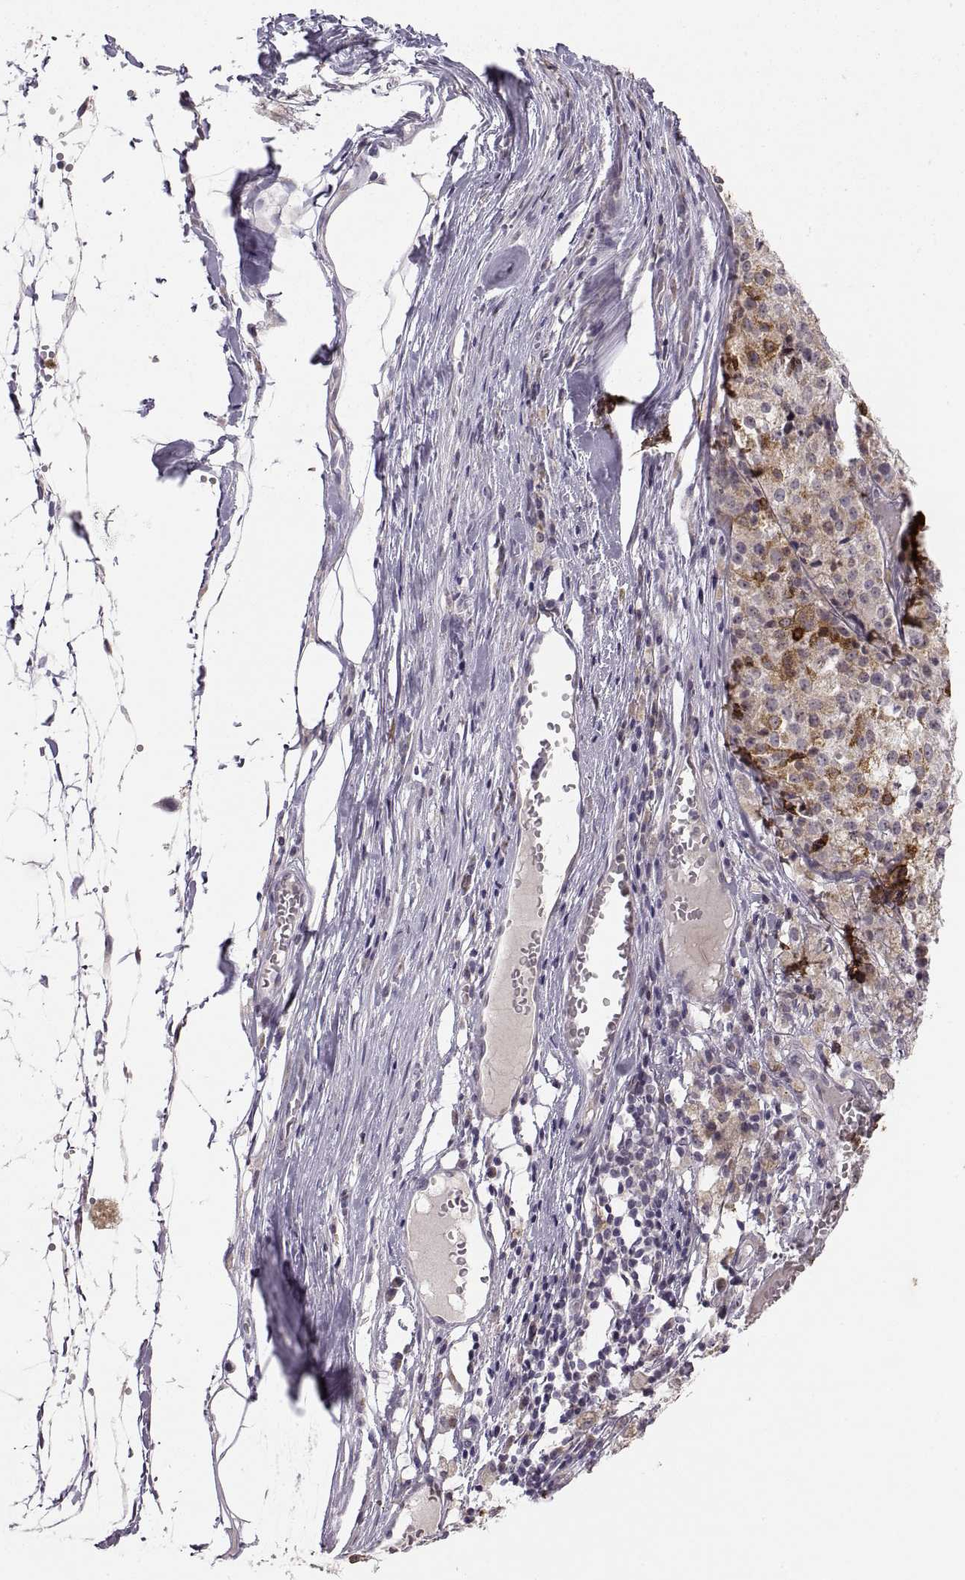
{"staining": {"intensity": "moderate", "quantity": "<25%", "location": "cytoplasmic/membranous"}, "tissue": "melanoma", "cell_type": "Tumor cells", "image_type": "cancer", "snomed": [{"axis": "morphology", "description": "Malignant melanoma, Metastatic site"}, {"axis": "topography", "description": "Lymph node"}], "caption": "This image exhibits melanoma stained with IHC to label a protein in brown. The cytoplasmic/membranous of tumor cells show moderate positivity for the protein. Nuclei are counter-stained blue.", "gene": "HMGCR", "patient": {"sex": "female", "age": 64}}